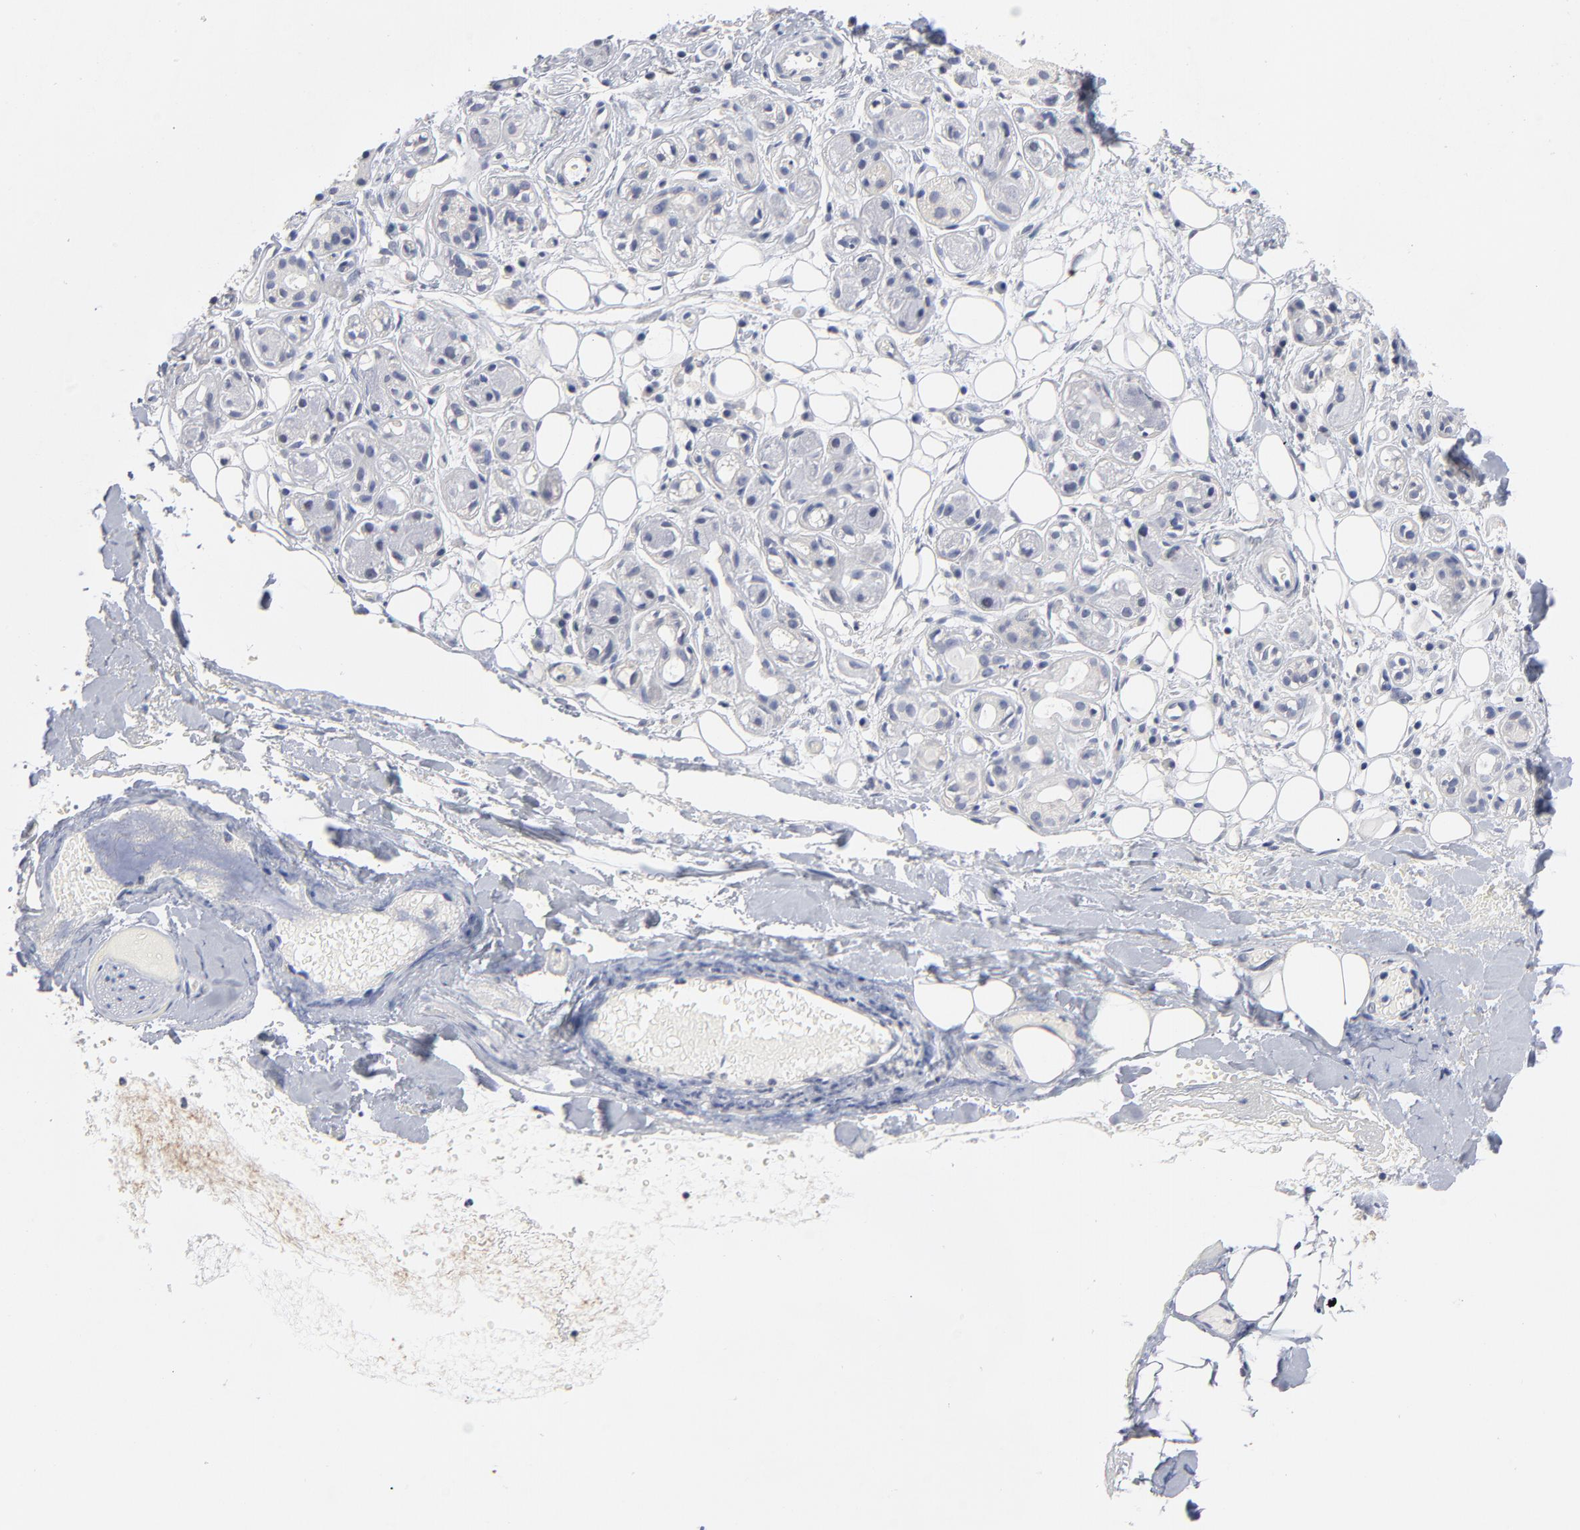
{"staining": {"intensity": "negative", "quantity": "none", "location": "none"}, "tissue": "salivary gland", "cell_type": "Glandular cells", "image_type": "normal", "snomed": [{"axis": "morphology", "description": "Normal tissue, NOS"}, {"axis": "topography", "description": "Salivary gland"}], "caption": "Glandular cells show no significant staining in benign salivary gland. (Brightfield microscopy of DAB (3,3'-diaminobenzidine) IHC at high magnification).", "gene": "SLC16A1", "patient": {"sex": "male", "age": 54}}